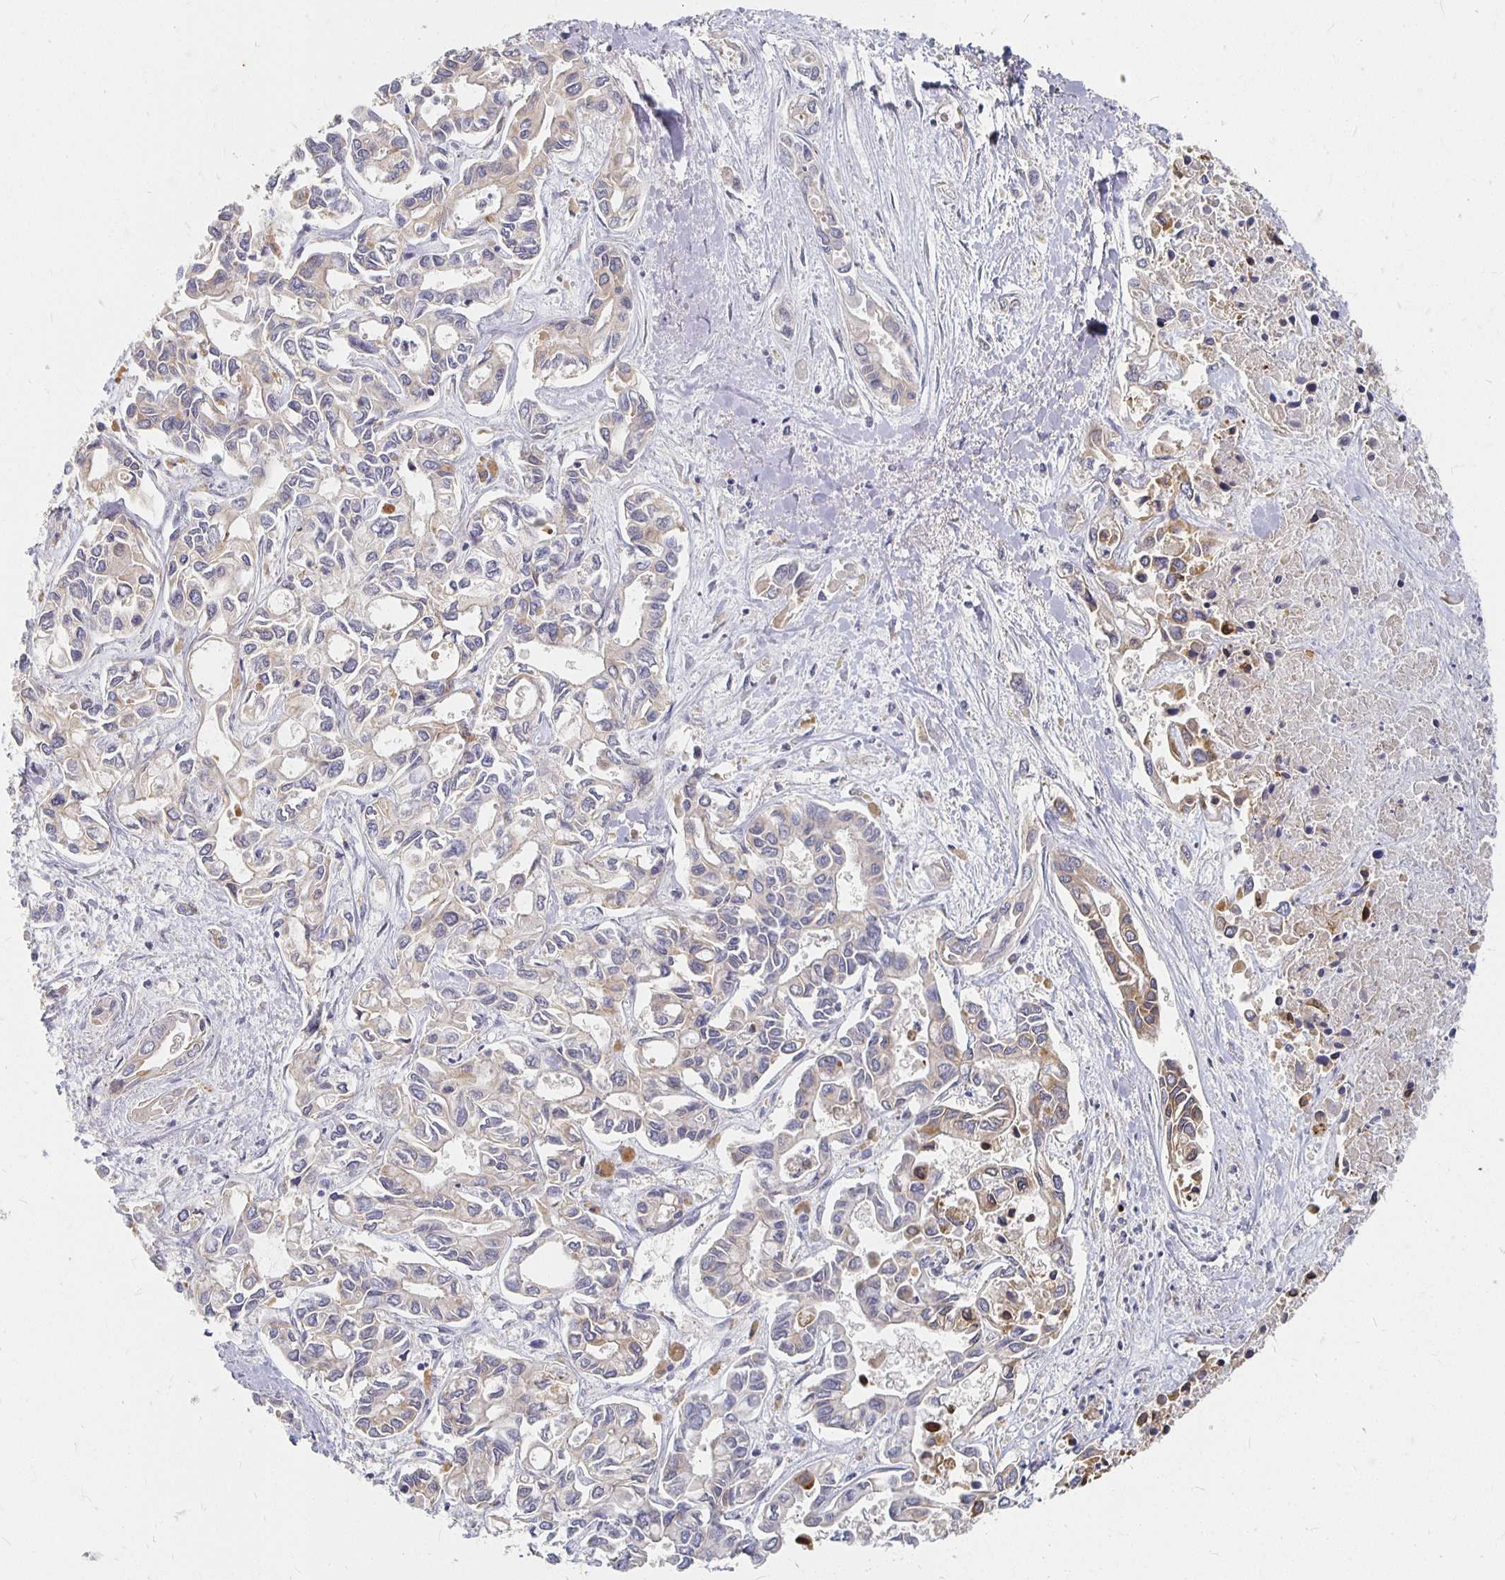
{"staining": {"intensity": "moderate", "quantity": "25%-75%", "location": "cytoplasmic/membranous"}, "tissue": "liver cancer", "cell_type": "Tumor cells", "image_type": "cancer", "snomed": [{"axis": "morphology", "description": "Cholangiocarcinoma"}, {"axis": "topography", "description": "Liver"}], "caption": "Liver cholangiocarcinoma tissue demonstrates moderate cytoplasmic/membranous staining in approximately 25%-75% of tumor cells, visualized by immunohistochemistry. Nuclei are stained in blue.", "gene": "FKRP", "patient": {"sex": "female", "age": 64}}